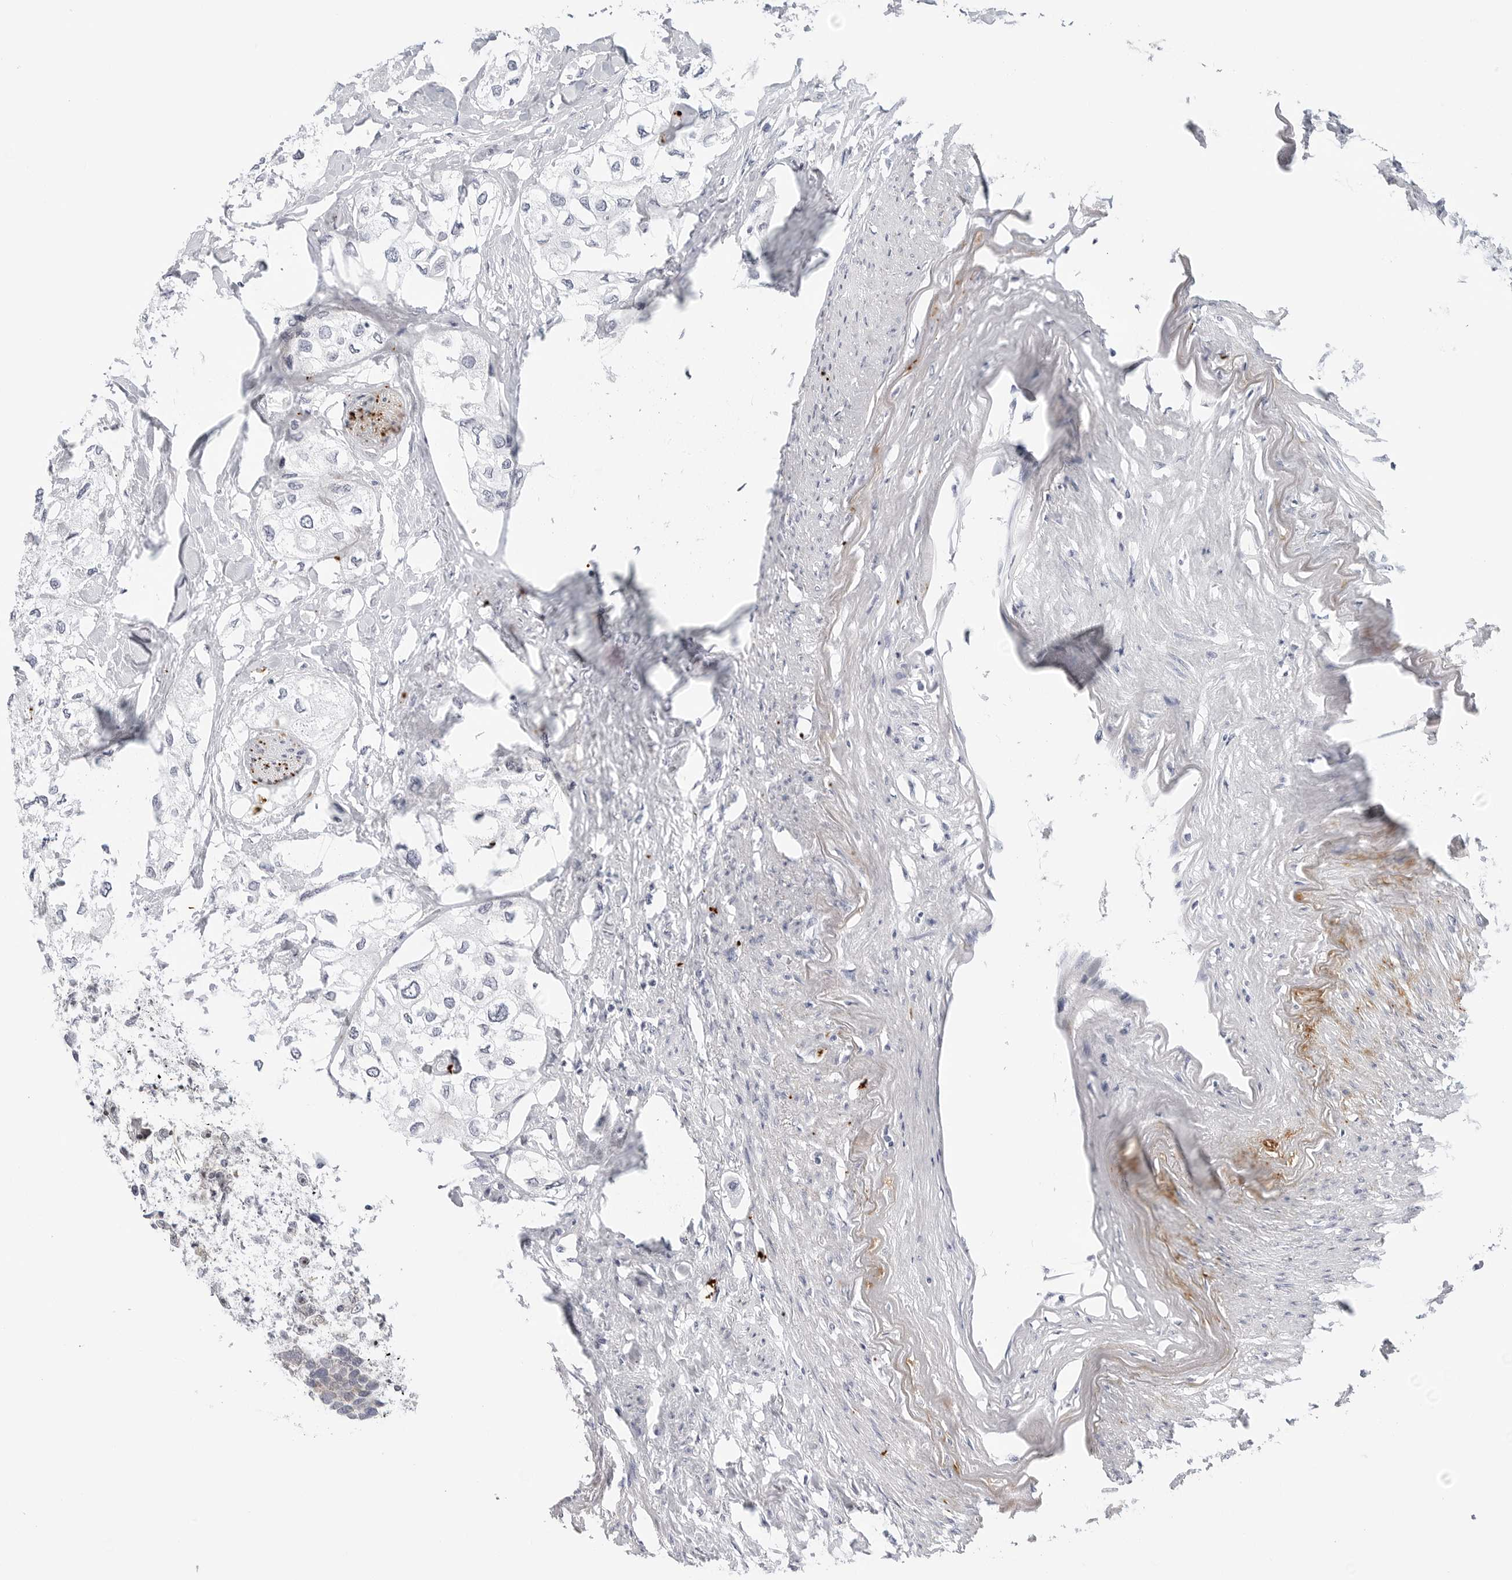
{"staining": {"intensity": "negative", "quantity": "none", "location": "none"}, "tissue": "urothelial cancer", "cell_type": "Tumor cells", "image_type": "cancer", "snomed": [{"axis": "morphology", "description": "Urothelial carcinoma, High grade"}, {"axis": "topography", "description": "Urinary bladder"}], "caption": "High power microscopy micrograph of an immunohistochemistry (IHC) histopathology image of urothelial cancer, revealing no significant expression in tumor cells. (IHC, brightfield microscopy, high magnification).", "gene": "MAP2K5", "patient": {"sex": "male", "age": 64}}